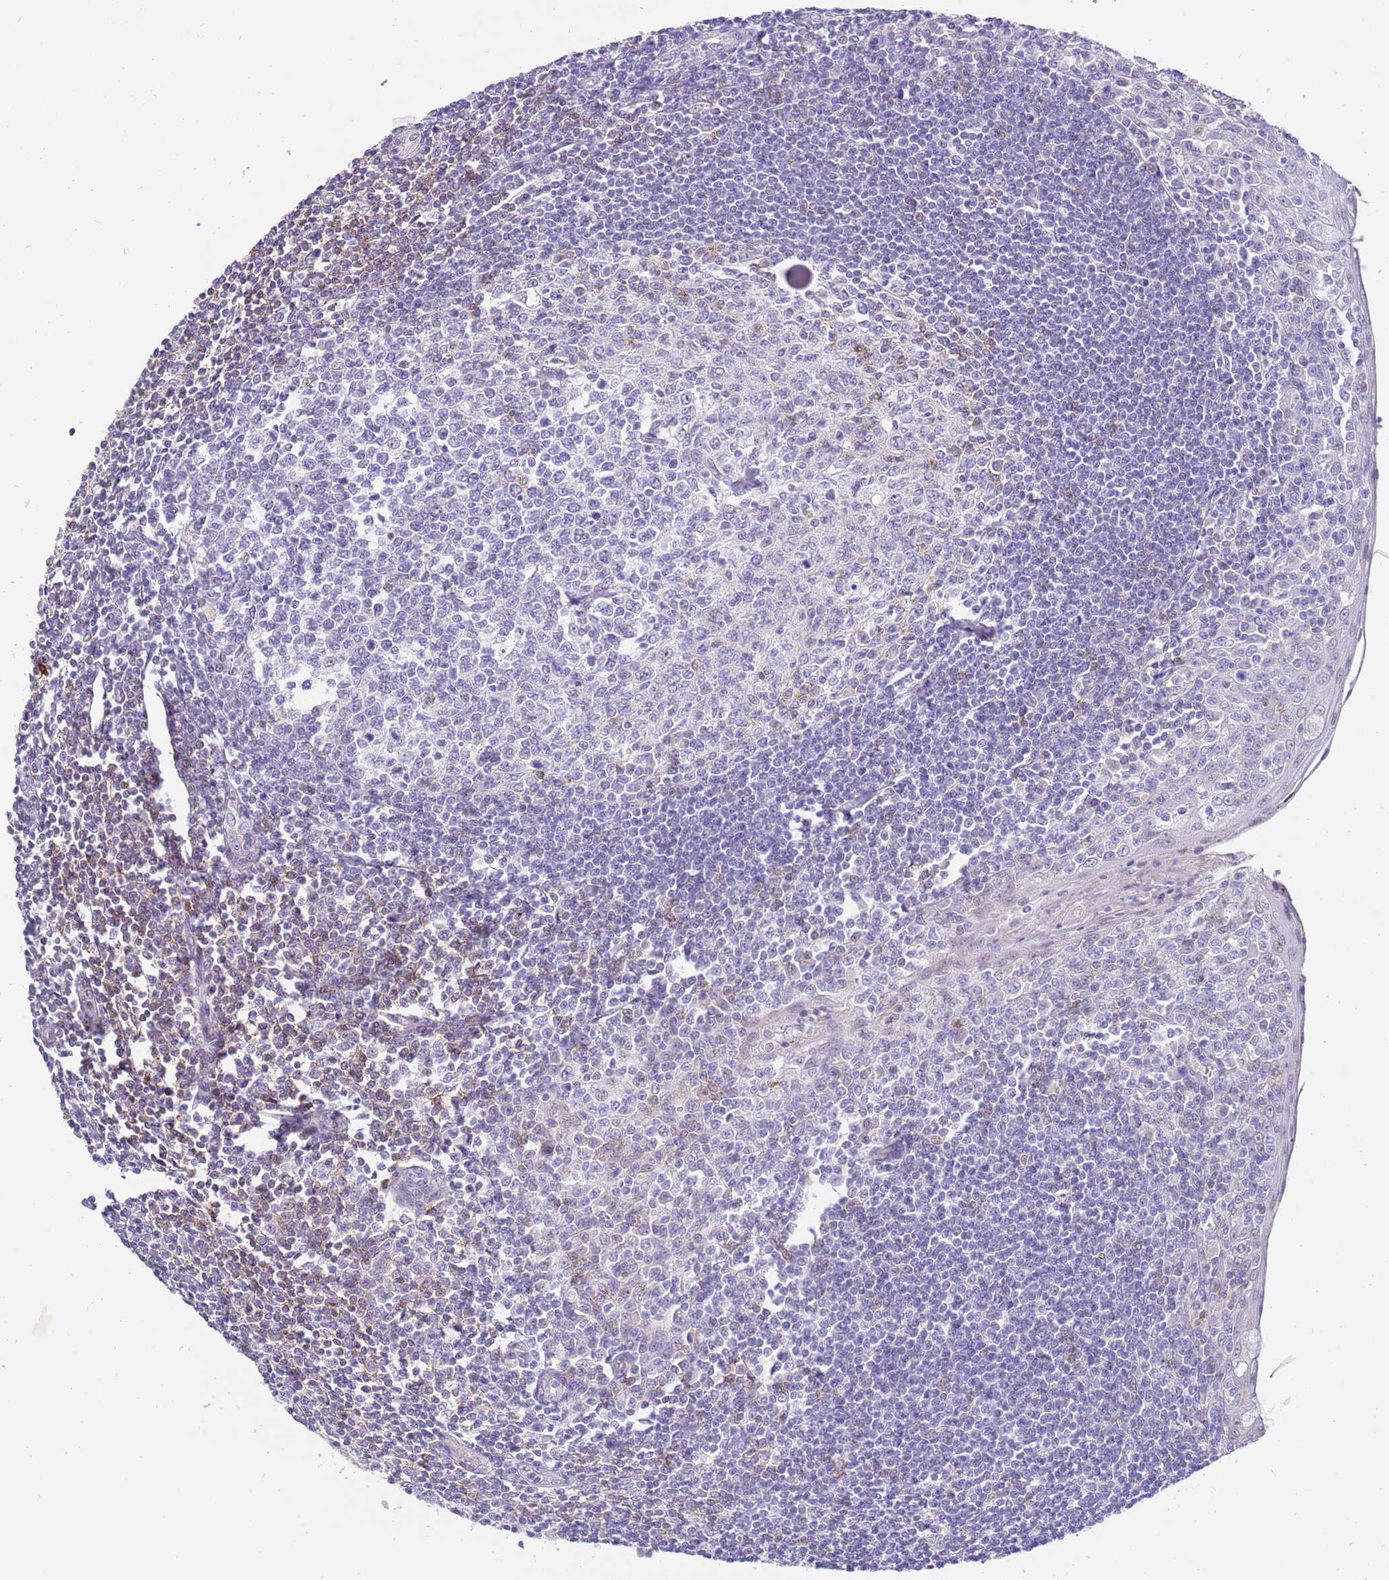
{"staining": {"intensity": "moderate", "quantity": "<25%", "location": "cytoplasmic/membranous"}, "tissue": "tonsil", "cell_type": "Germinal center cells", "image_type": "normal", "snomed": [{"axis": "morphology", "description": "Normal tissue, NOS"}, {"axis": "topography", "description": "Tonsil"}], "caption": "A high-resolution photomicrograph shows immunohistochemistry staining of unremarkable tonsil, which shows moderate cytoplasmic/membranous staining in about <25% of germinal center cells. (IHC, brightfield microscopy, high magnification).", "gene": "STK25", "patient": {"sex": "male", "age": 27}}